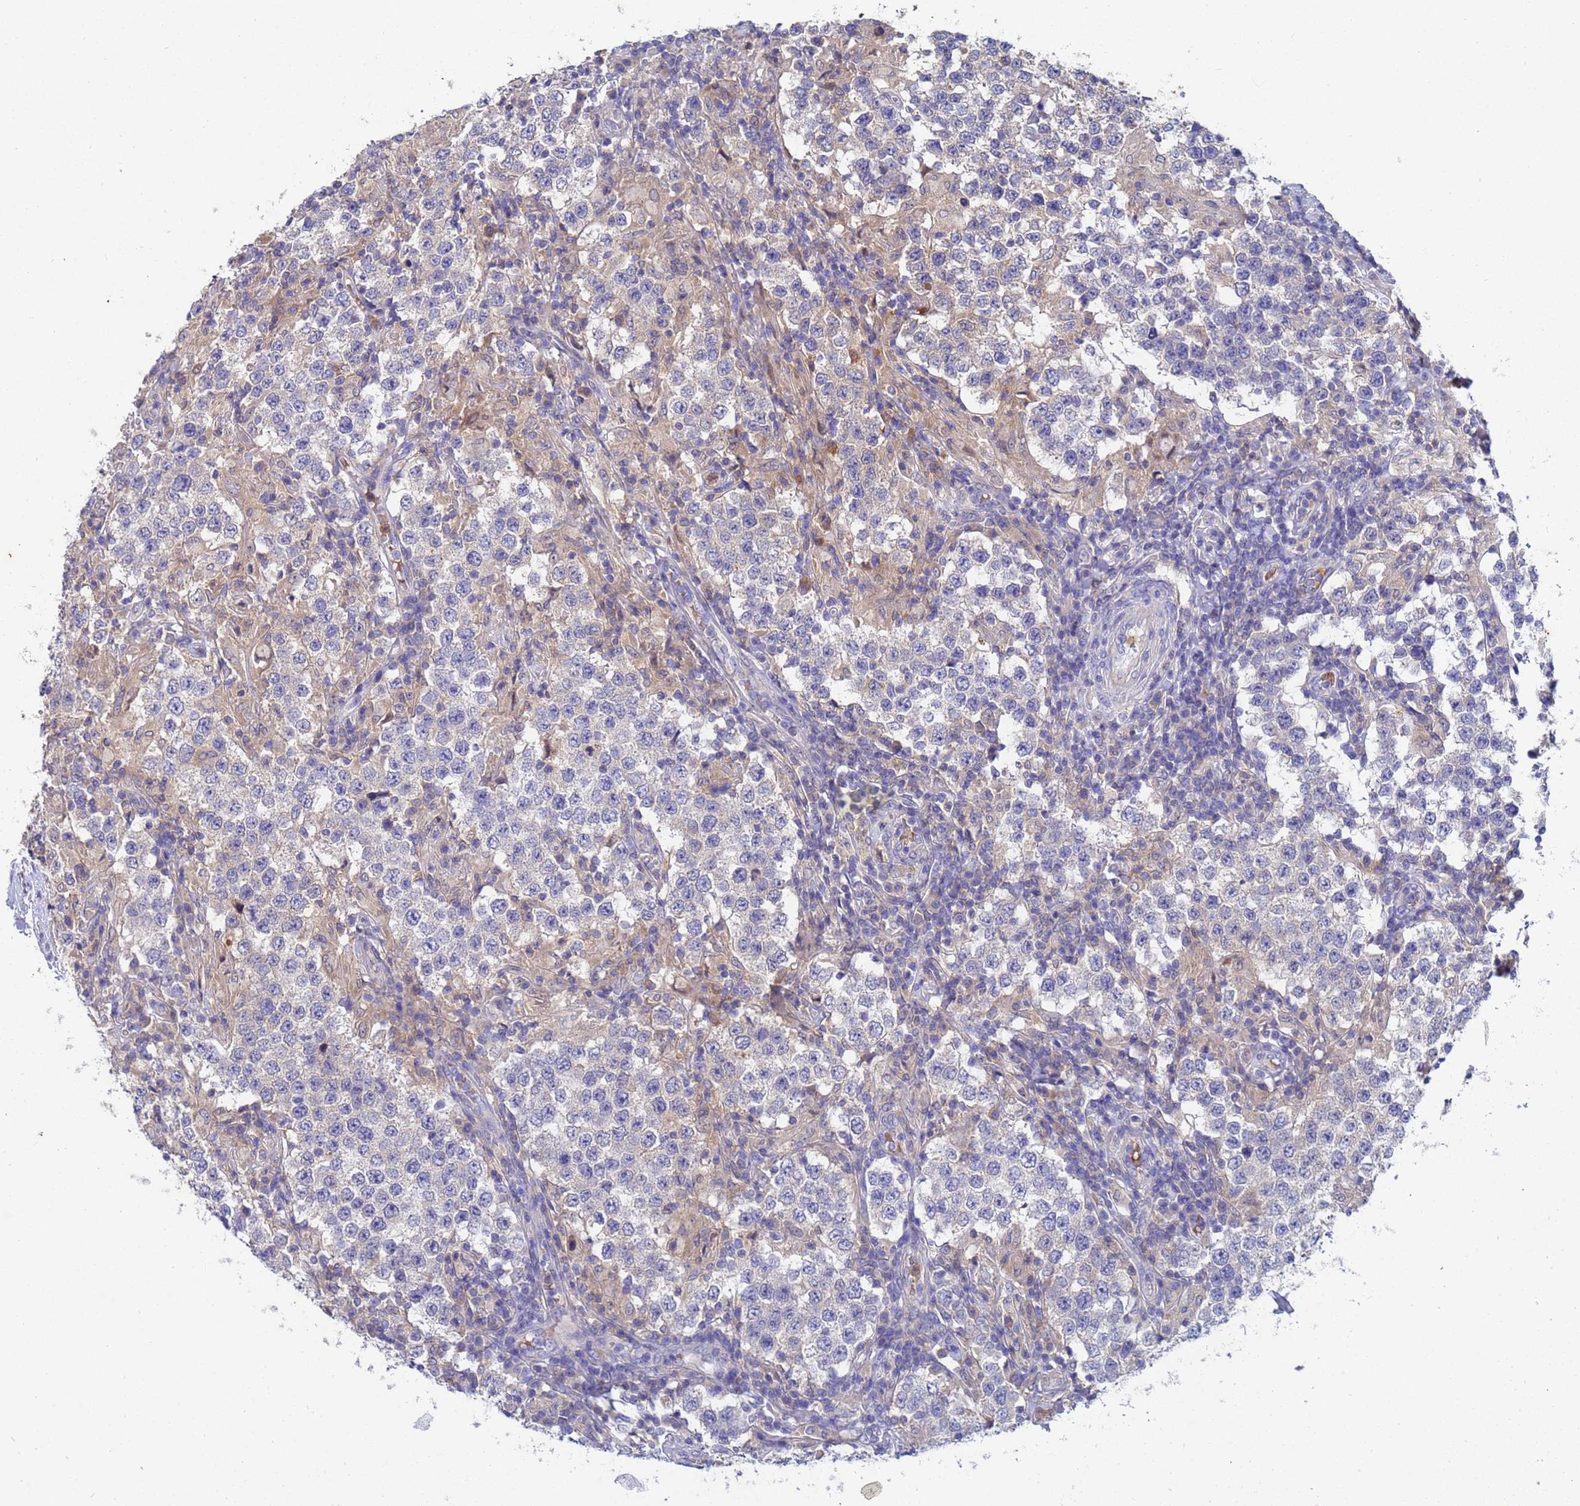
{"staining": {"intensity": "negative", "quantity": "none", "location": "none"}, "tissue": "testis cancer", "cell_type": "Tumor cells", "image_type": "cancer", "snomed": [{"axis": "morphology", "description": "Seminoma, NOS"}, {"axis": "morphology", "description": "Carcinoma, Embryonal, NOS"}, {"axis": "topography", "description": "Testis"}], "caption": "Tumor cells are negative for brown protein staining in seminoma (testis).", "gene": "TTLL11", "patient": {"sex": "male", "age": 41}}